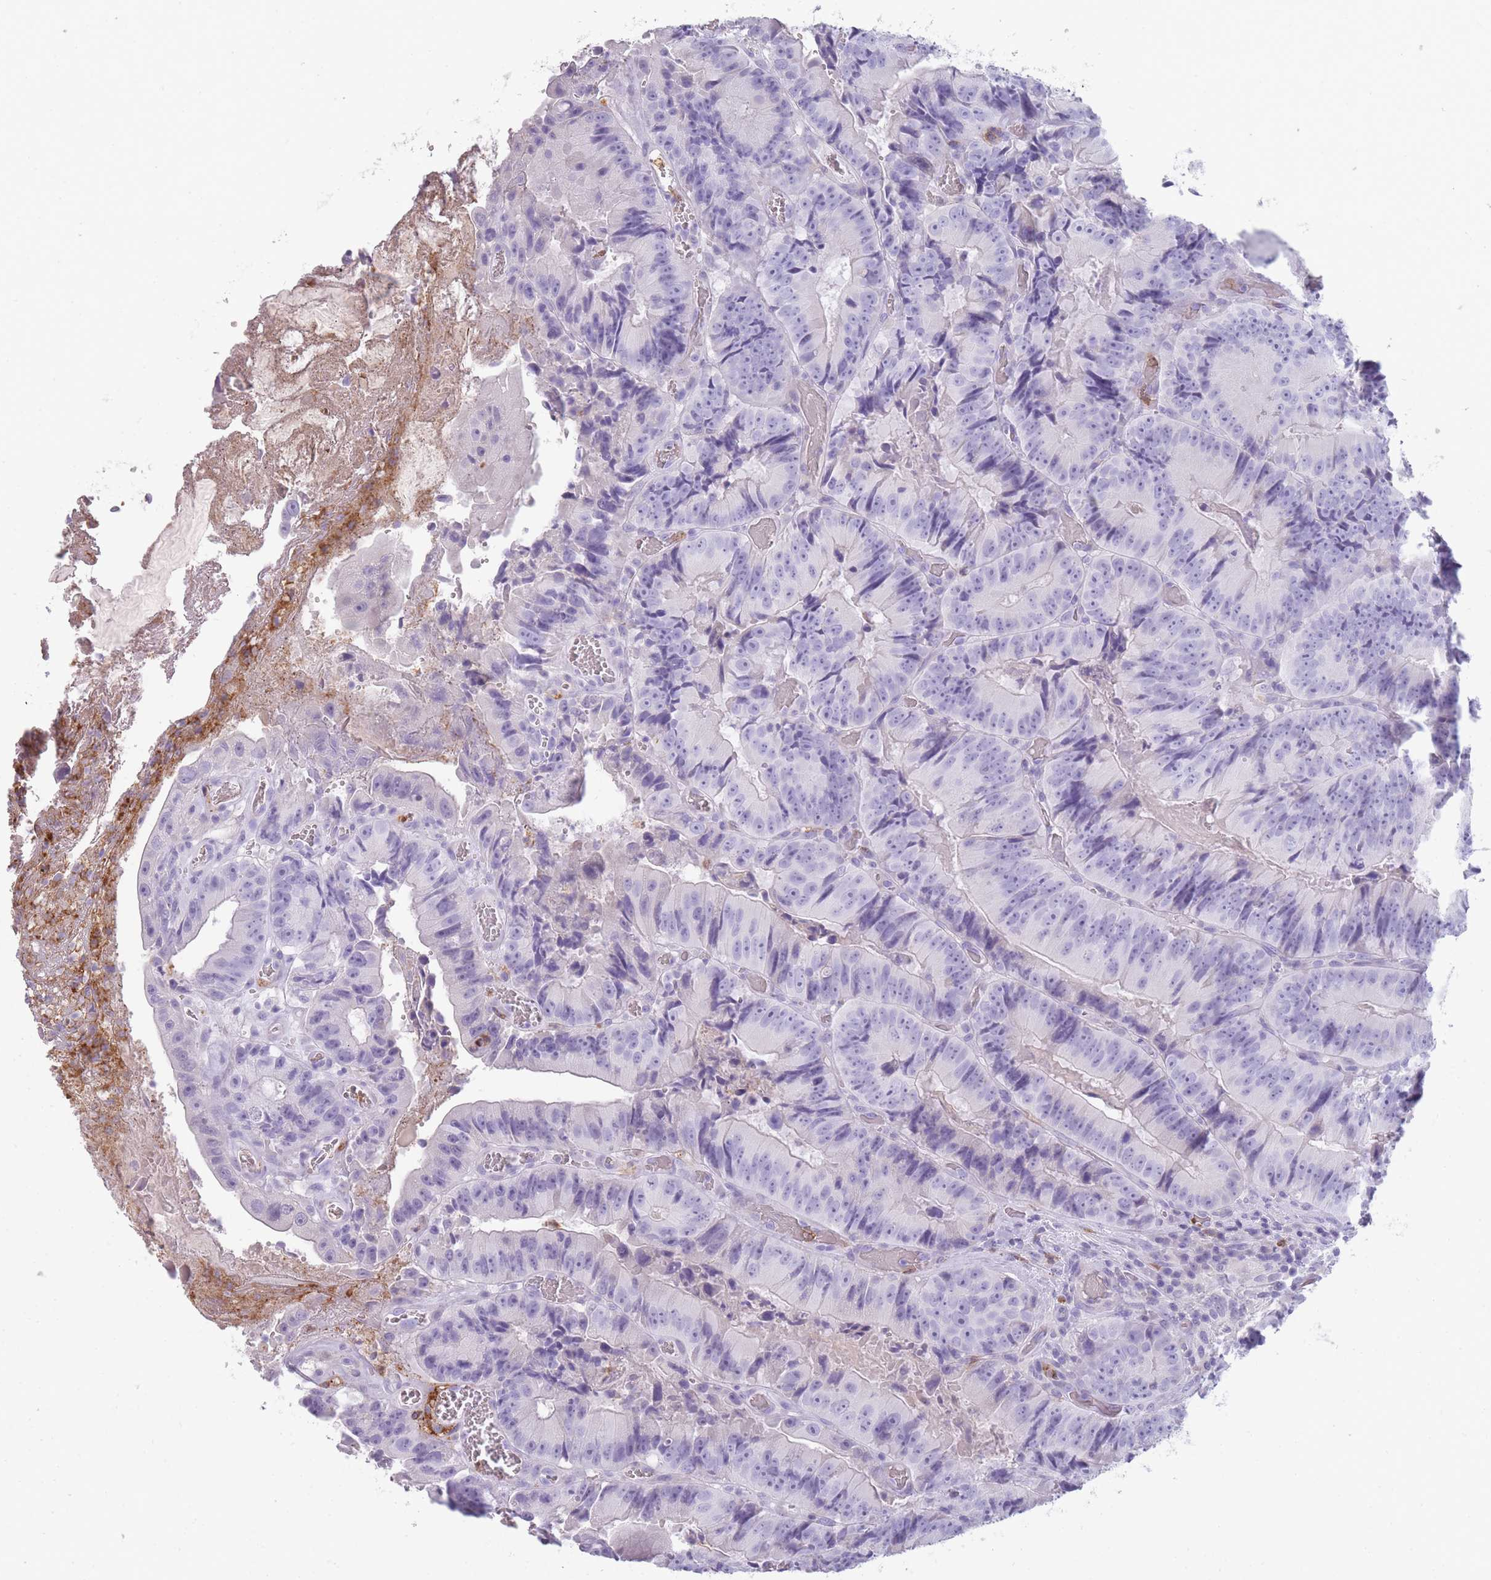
{"staining": {"intensity": "negative", "quantity": "none", "location": "none"}, "tissue": "colorectal cancer", "cell_type": "Tumor cells", "image_type": "cancer", "snomed": [{"axis": "morphology", "description": "Adenocarcinoma, NOS"}, {"axis": "topography", "description": "Colon"}], "caption": "Immunohistochemical staining of colorectal cancer (adenocarcinoma) displays no significant positivity in tumor cells.", "gene": "CR1L", "patient": {"sex": "female", "age": 86}}